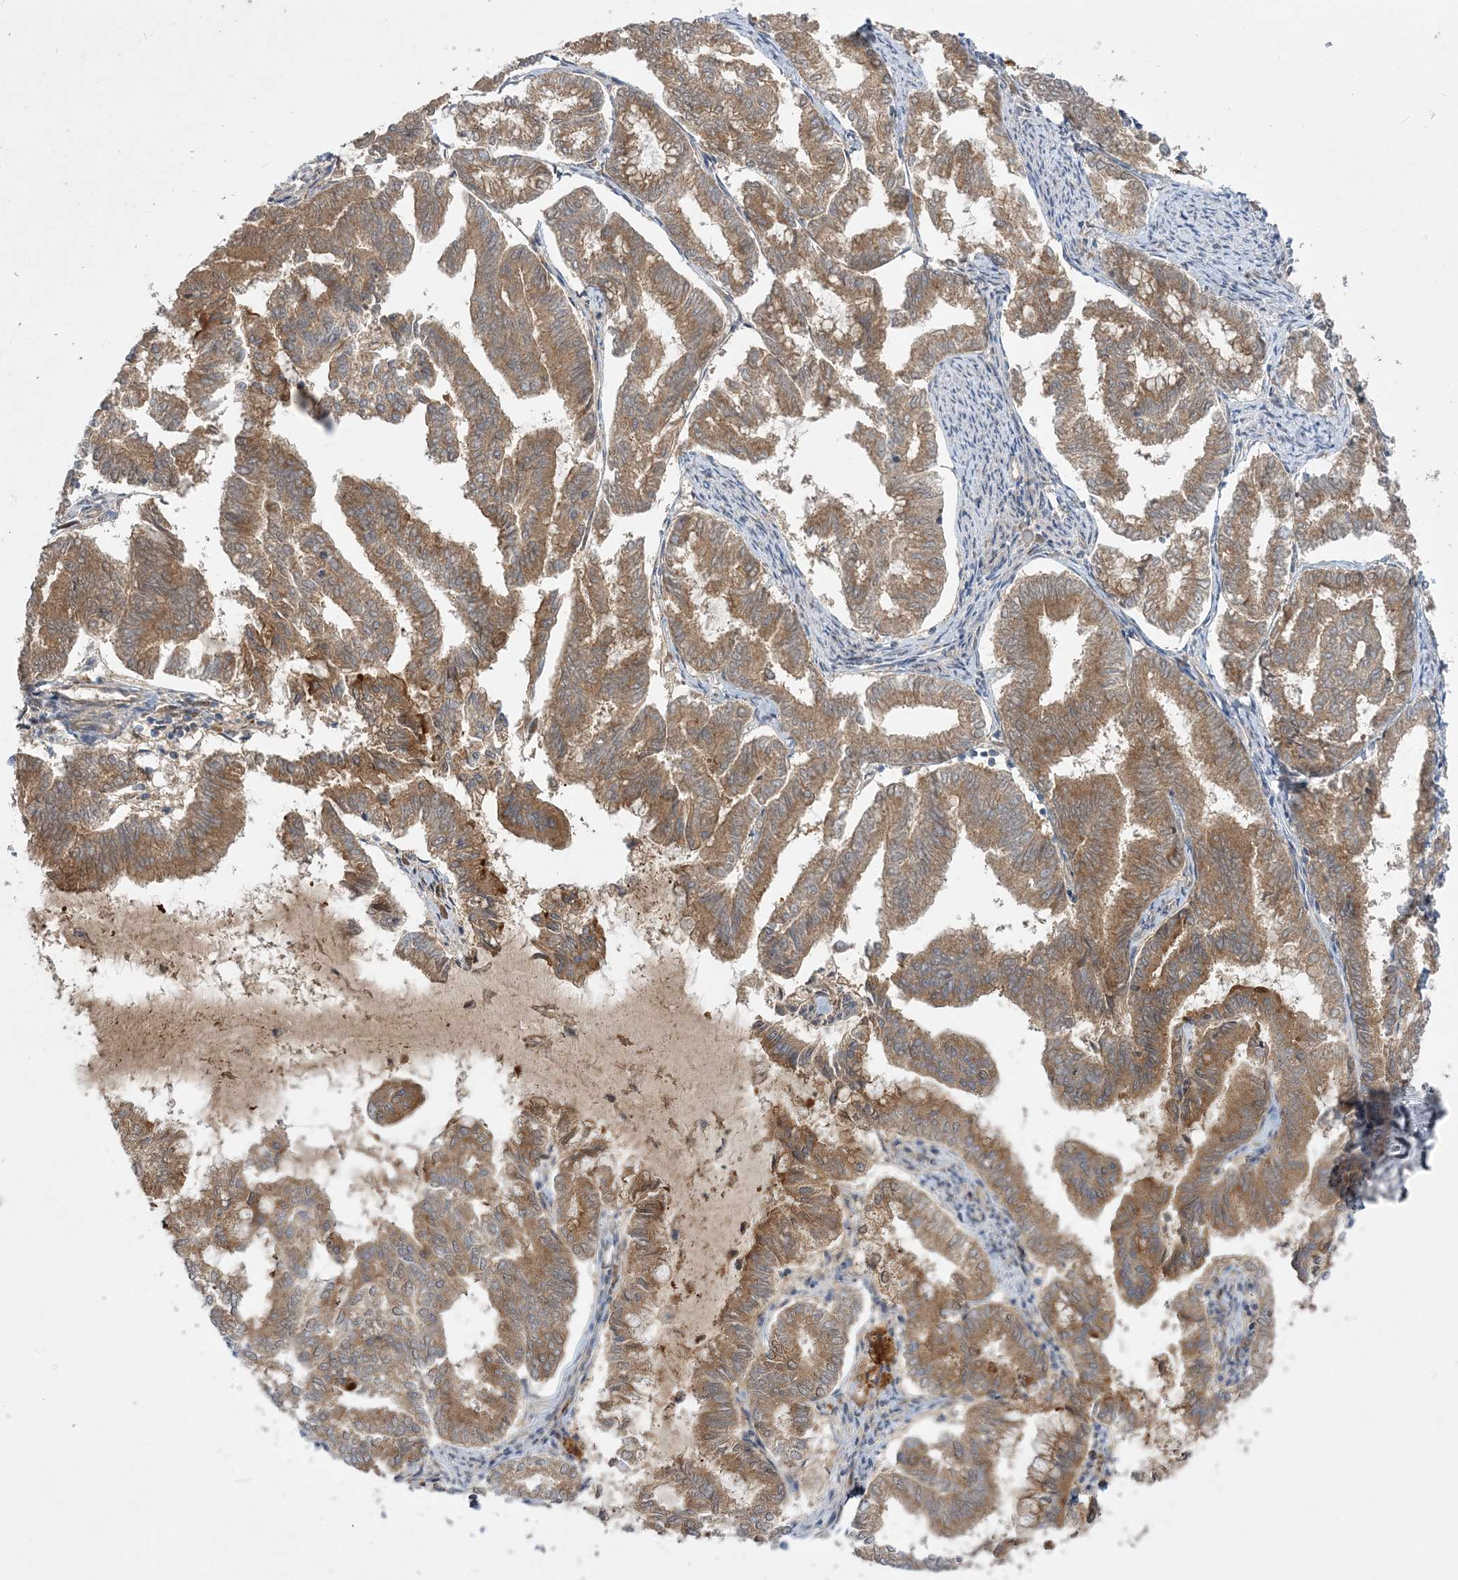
{"staining": {"intensity": "moderate", "quantity": ">75%", "location": "cytoplasmic/membranous"}, "tissue": "endometrial cancer", "cell_type": "Tumor cells", "image_type": "cancer", "snomed": [{"axis": "morphology", "description": "Adenocarcinoma, NOS"}, {"axis": "topography", "description": "Endometrium"}], "caption": "A brown stain shows moderate cytoplasmic/membranous staining of a protein in endometrial cancer (adenocarcinoma) tumor cells.", "gene": "MMADHC", "patient": {"sex": "female", "age": 79}}